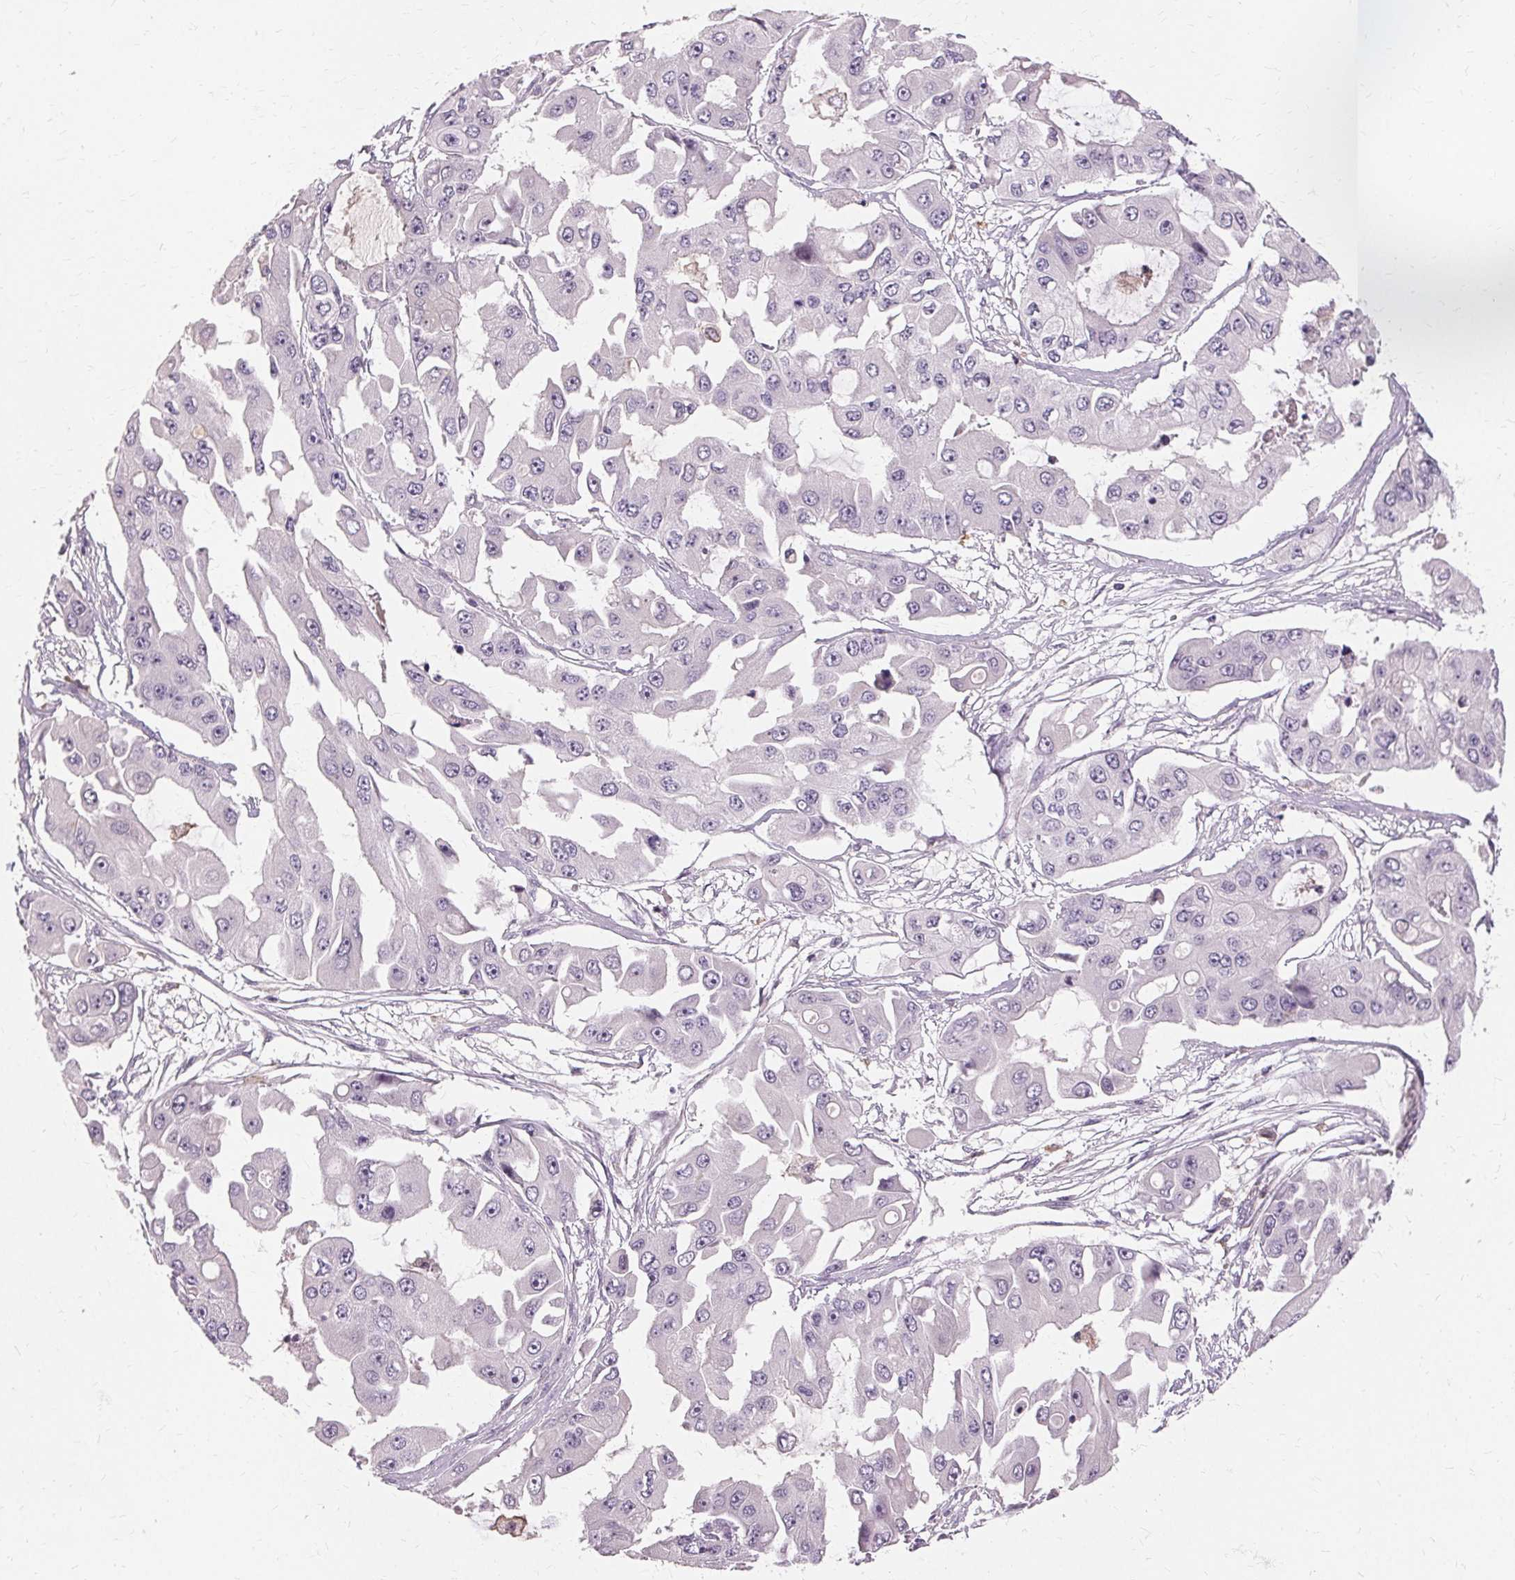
{"staining": {"intensity": "negative", "quantity": "none", "location": "none"}, "tissue": "ovarian cancer", "cell_type": "Tumor cells", "image_type": "cancer", "snomed": [{"axis": "morphology", "description": "Cystadenocarcinoma, serous, NOS"}, {"axis": "topography", "description": "Ovary"}], "caption": "High magnification brightfield microscopy of ovarian cancer (serous cystadenocarcinoma) stained with DAB (3,3'-diaminobenzidine) (brown) and counterstained with hematoxylin (blue): tumor cells show no significant staining. (DAB IHC with hematoxylin counter stain).", "gene": "IFNGR1", "patient": {"sex": "female", "age": 56}}